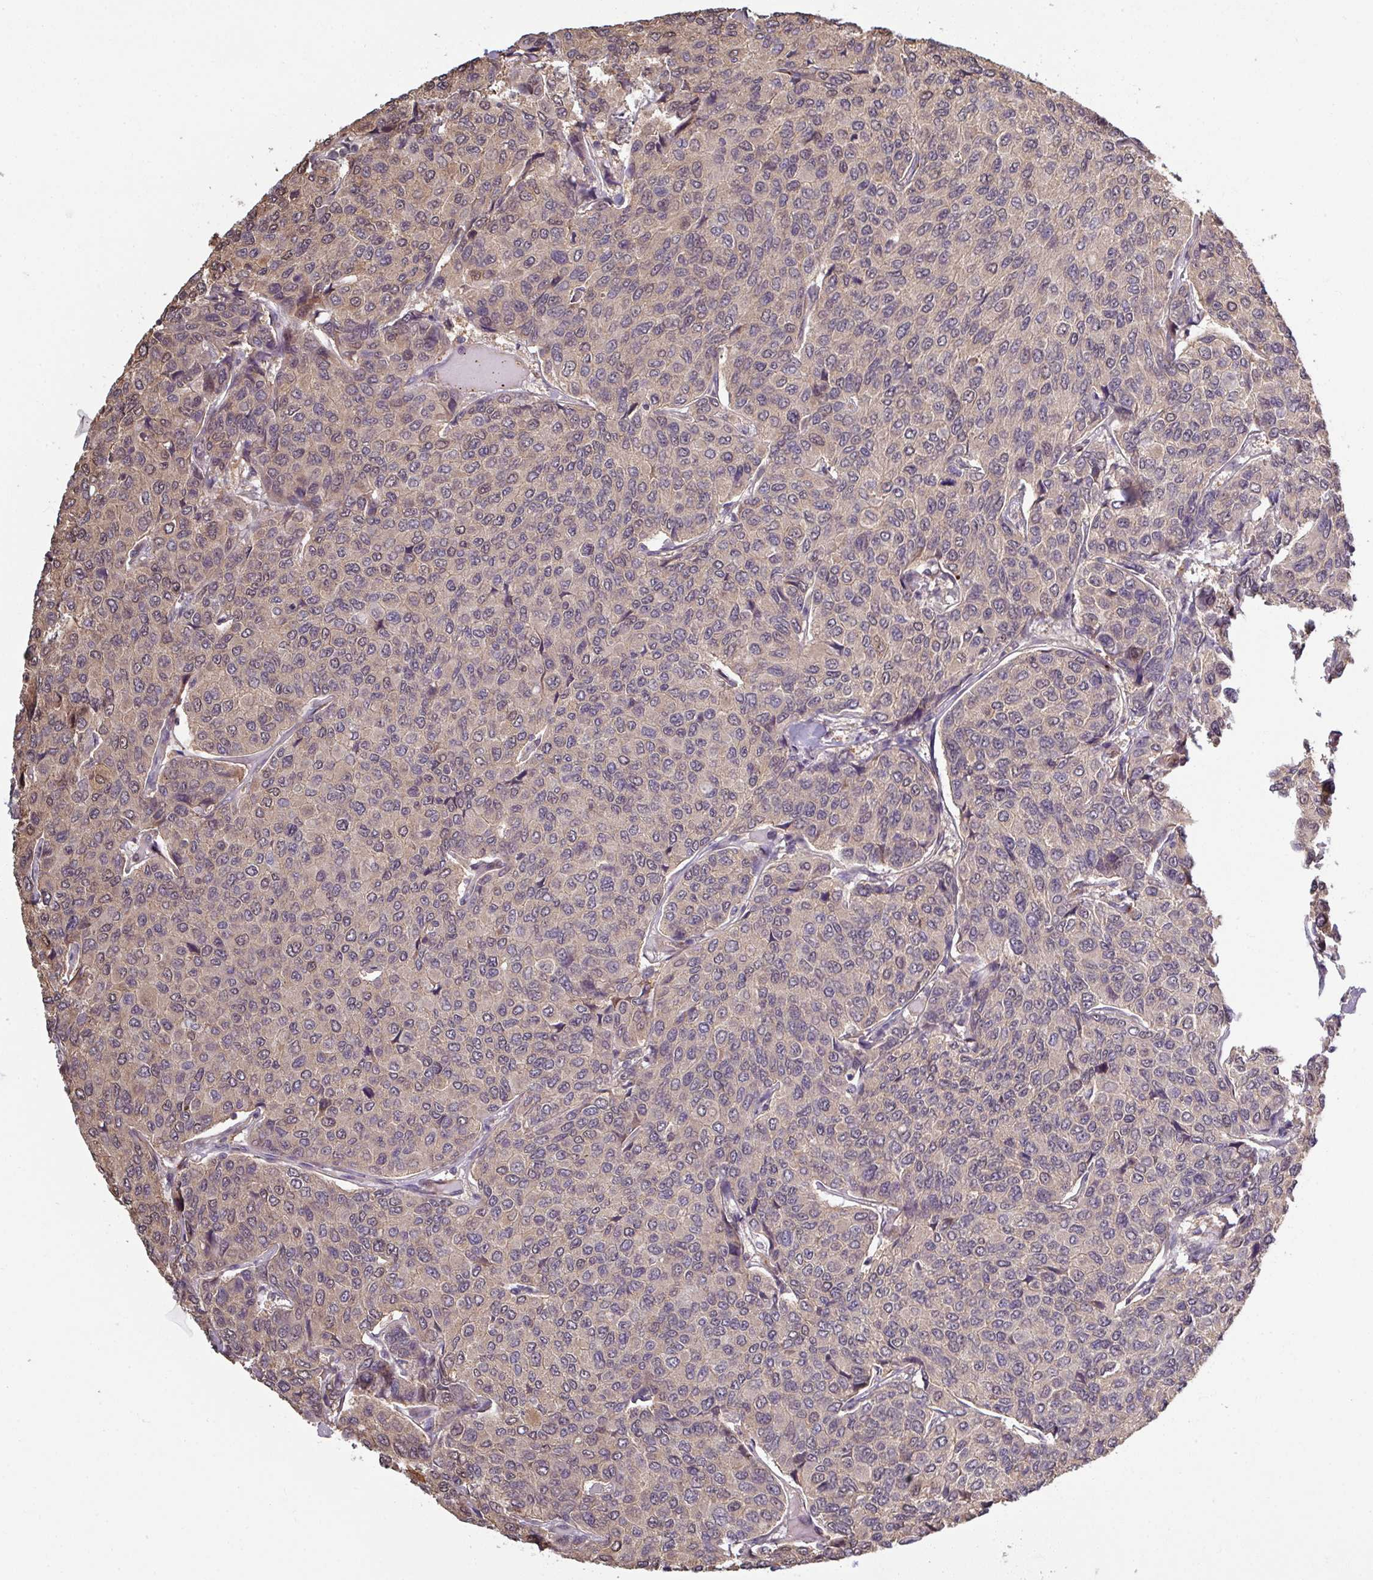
{"staining": {"intensity": "negative", "quantity": "none", "location": "none"}, "tissue": "breast cancer", "cell_type": "Tumor cells", "image_type": "cancer", "snomed": [{"axis": "morphology", "description": "Duct carcinoma"}, {"axis": "topography", "description": "Breast"}], "caption": "IHC histopathology image of intraductal carcinoma (breast) stained for a protein (brown), which displays no expression in tumor cells.", "gene": "TUSC3", "patient": {"sex": "female", "age": 55}}